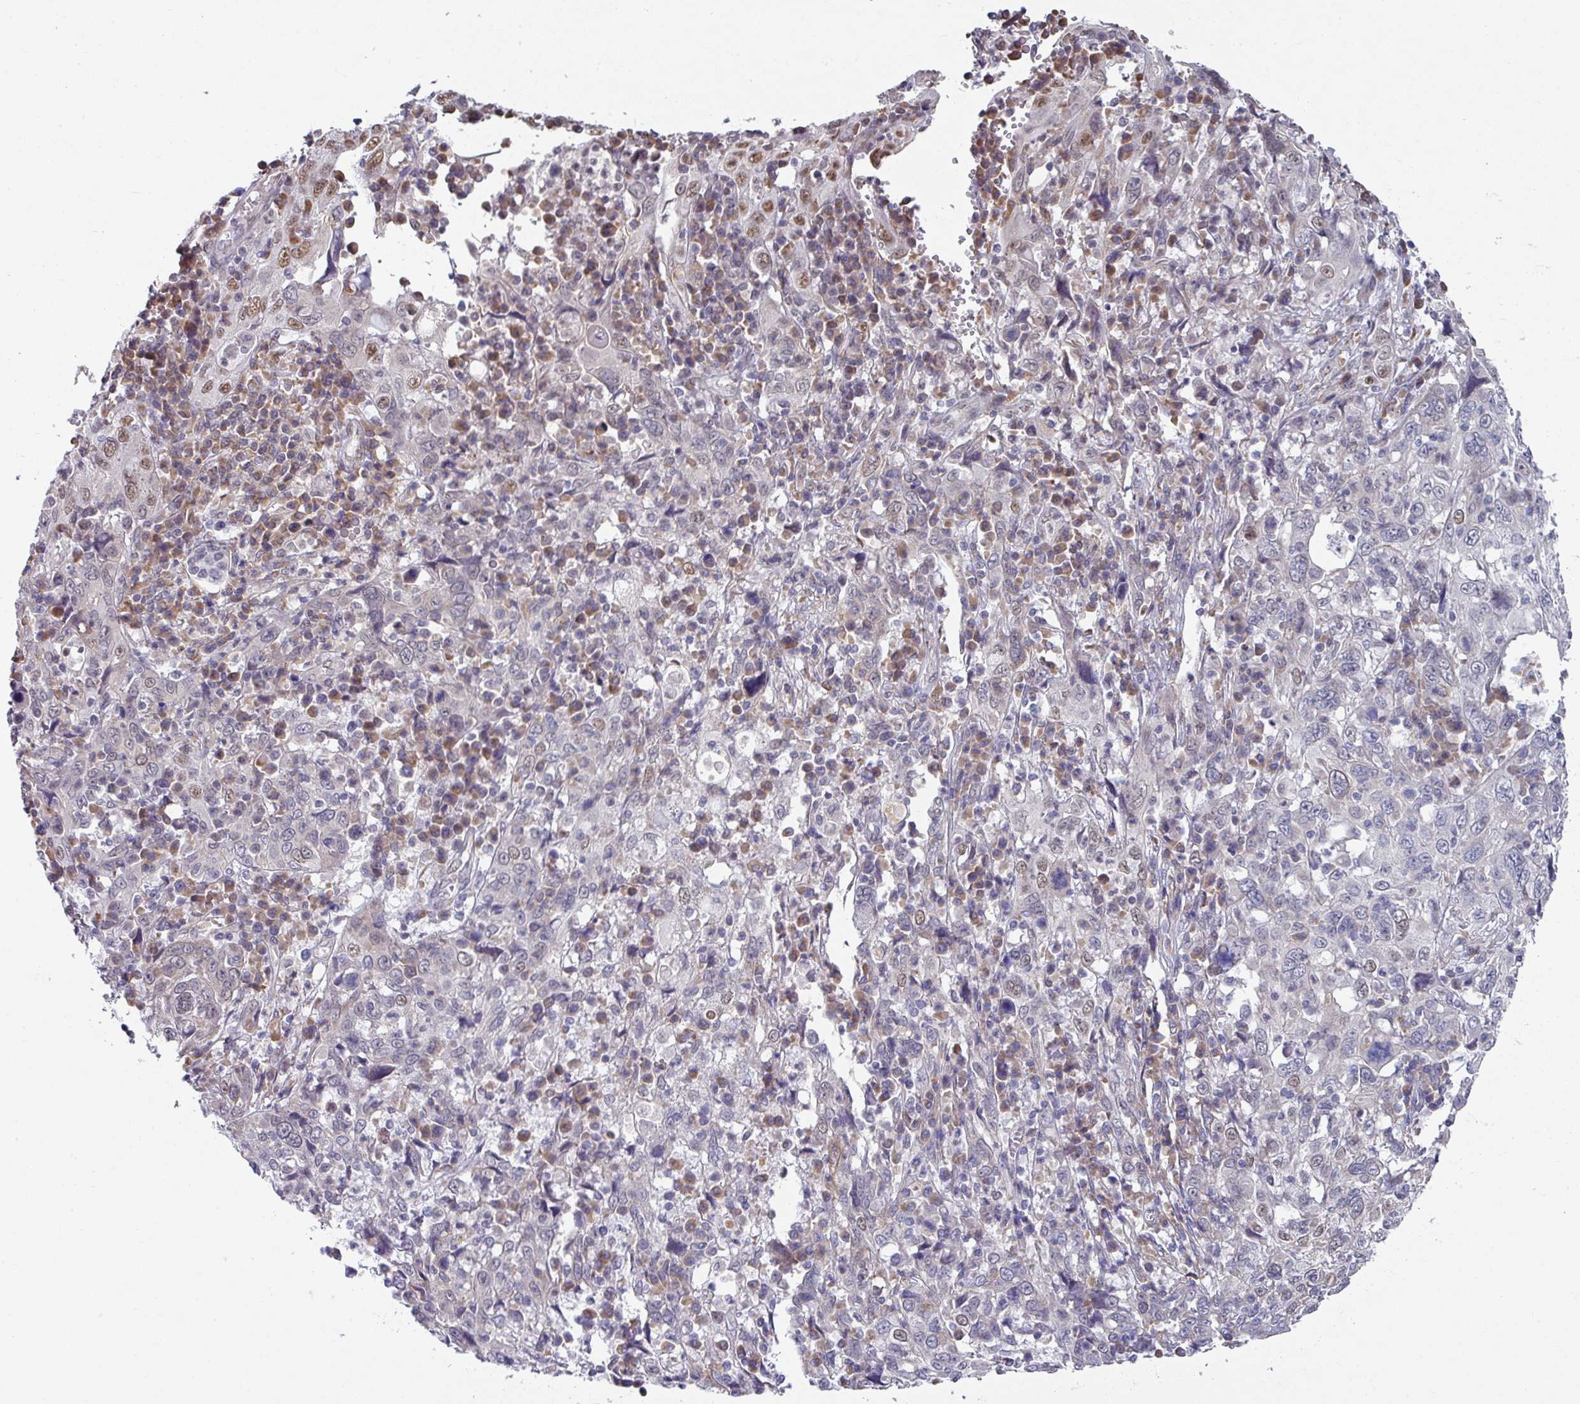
{"staining": {"intensity": "moderate", "quantity": "<25%", "location": "nuclear"}, "tissue": "cervical cancer", "cell_type": "Tumor cells", "image_type": "cancer", "snomed": [{"axis": "morphology", "description": "Squamous cell carcinoma, NOS"}, {"axis": "topography", "description": "Cervix"}], "caption": "Moderate nuclear expression is seen in about <25% of tumor cells in cervical cancer (squamous cell carcinoma).", "gene": "TMED5", "patient": {"sex": "female", "age": 46}}